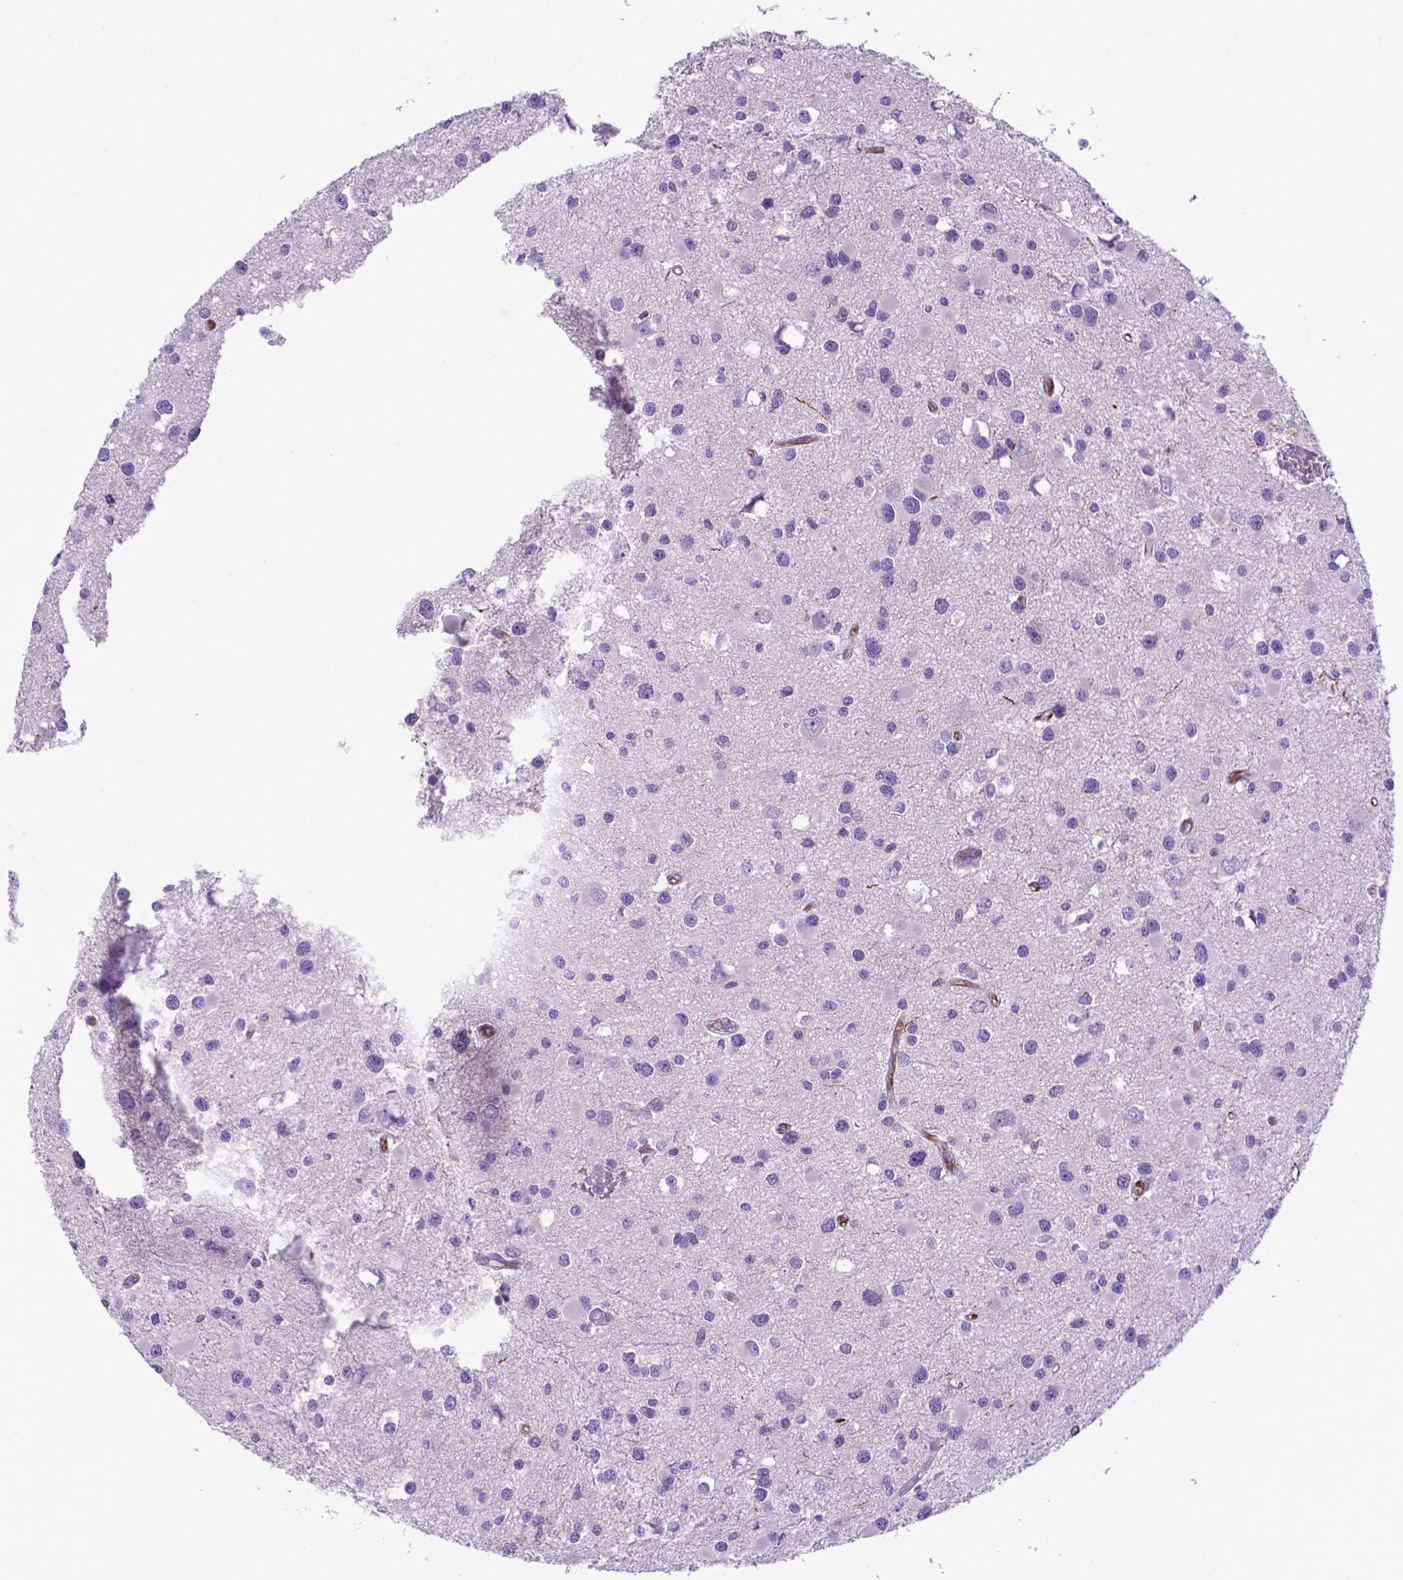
{"staining": {"intensity": "moderate", "quantity": "<25%", "location": "cytoplasmic/membranous"}, "tissue": "glioma", "cell_type": "Tumor cells", "image_type": "cancer", "snomed": [{"axis": "morphology", "description": "Glioma, malignant, High grade"}, {"axis": "topography", "description": "Brain"}], "caption": "Human glioma stained with a brown dye reveals moderate cytoplasmic/membranous positive staining in approximately <25% of tumor cells.", "gene": "LZTR1", "patient": {"sex": "male", "age": 54}}